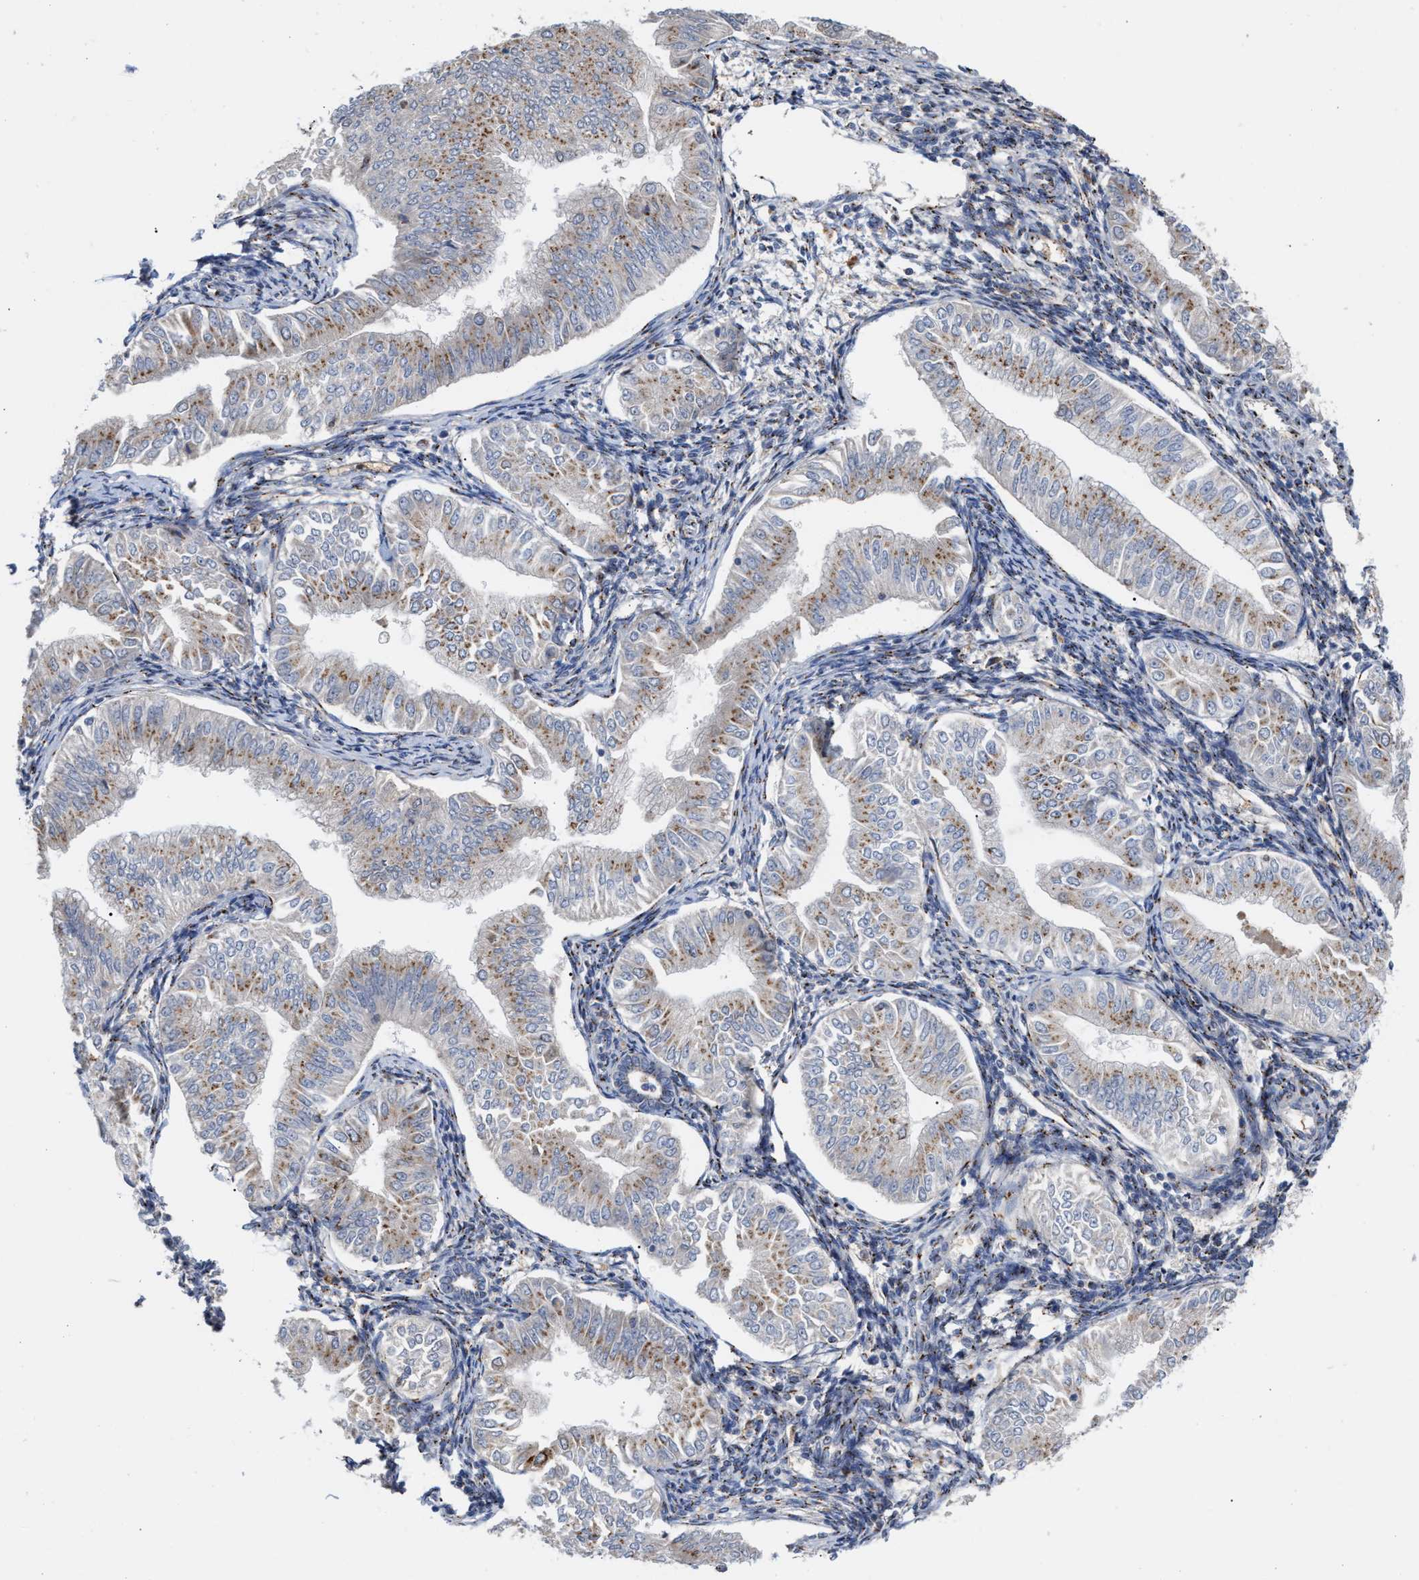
{"staining": {"intensity": "moderate", "quantity": "25%-75%", "location": "cytoplasmic/membranous"}, "tissue": "endometrial cancer", "cell_type": "Tumor cells", "image_type": "cancer", "snomed": [{"axis": "morphology", "description": "Normal tissue, NOS"}, {"axis": "morphology", "description": "Adenocarcinoma, NOS"}, {"axis": "topography", "description": "Endometrium"}], "caption": "This is a histology image of immunohistochemistry staining of endometrial cancer, which shows moderate staining in the cytoplasmic/membranous of tumor cells.", "gene": "CCL2", "patient": {"sex": "female", "age": 53}}